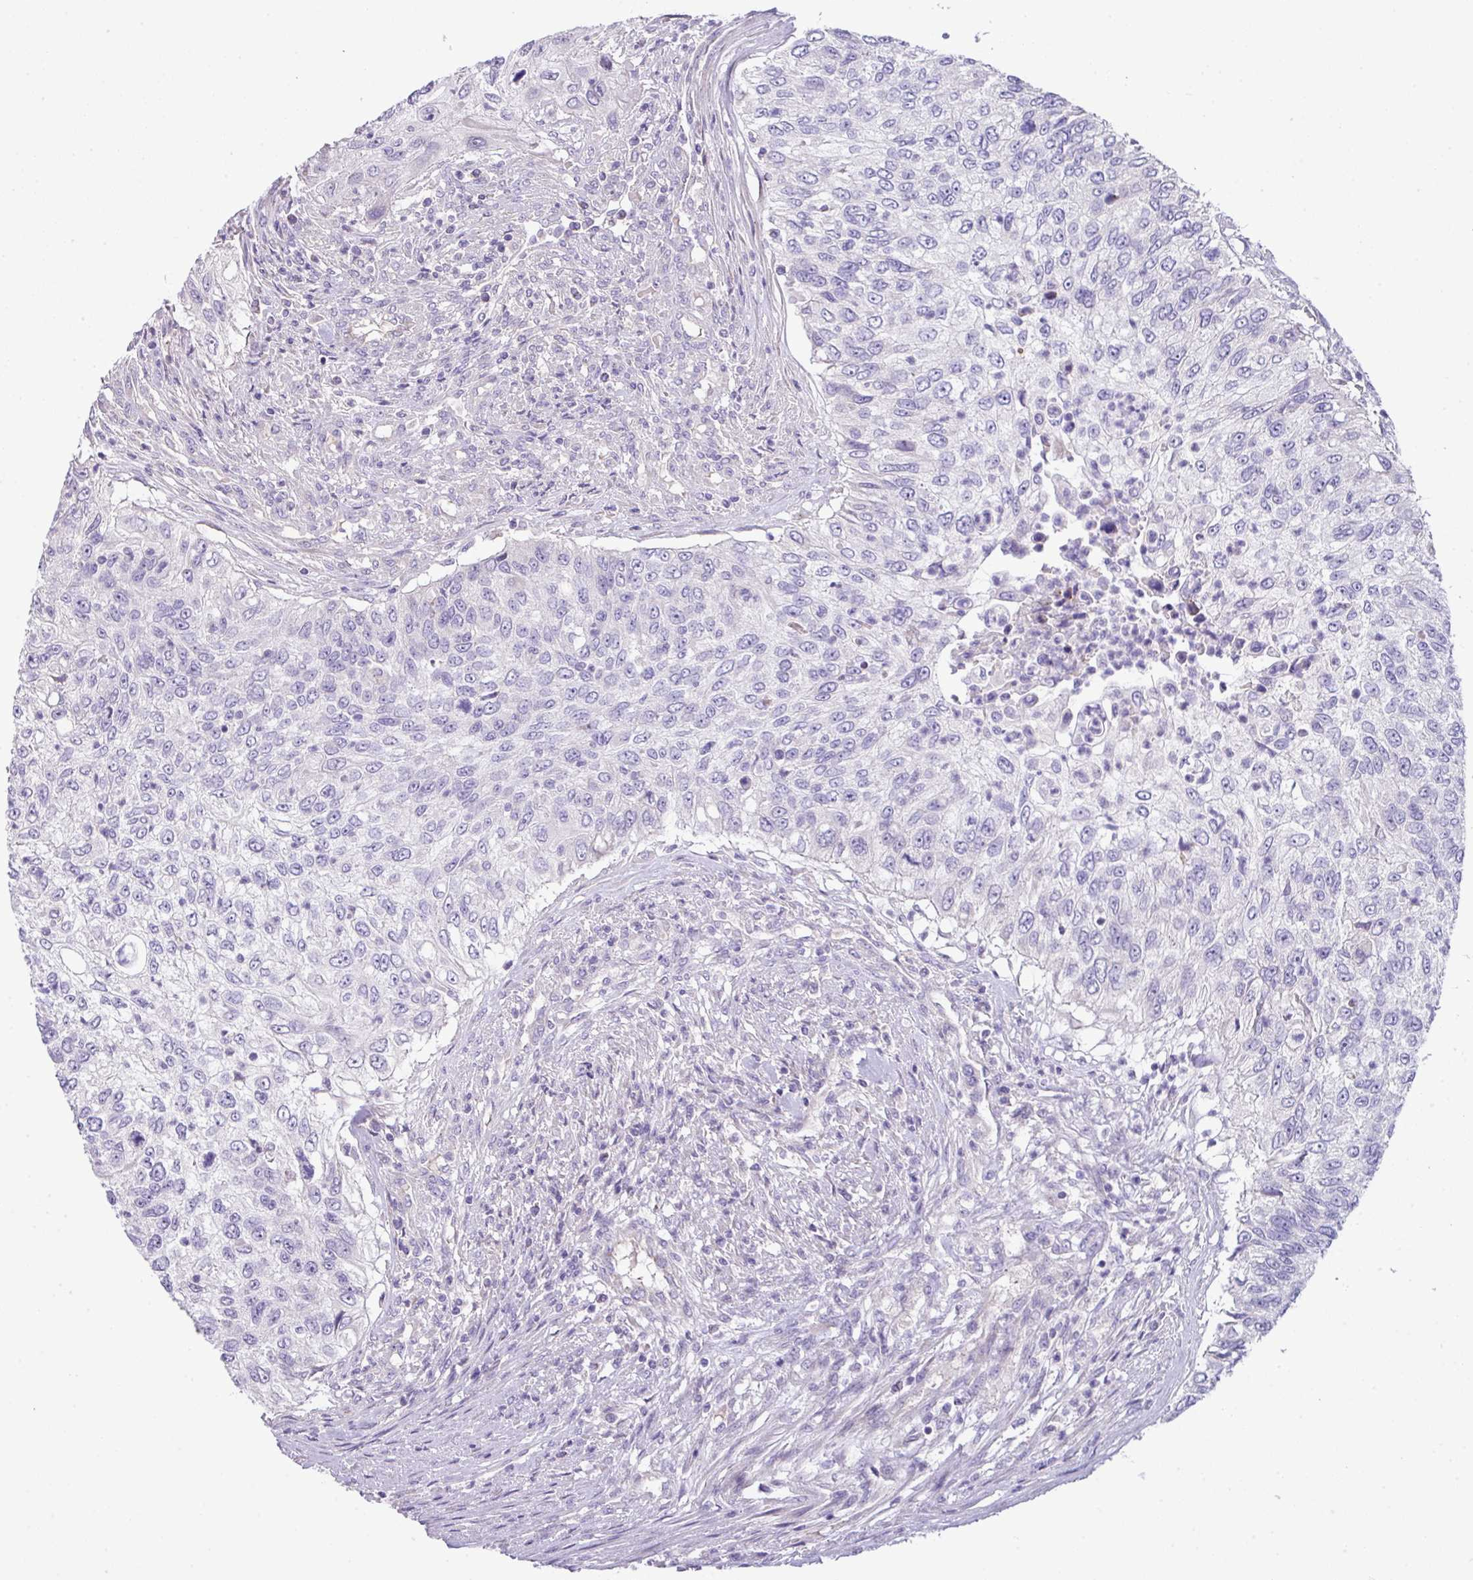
{"staining": {"intensity": "negative", "quantity": "none", "location": "none"}, "tissue": "urothelial cancer", "cell_type": "Tumor cells", "image_type": "cancer", "snomed": [{"axis": "morphology", "description": "Urothelial carcinoma, High grade"}, {"axis": "topography", "description": "Urinary bladder"}], "caption": "The photomicrograph demonstrates no staining of tumor cells in urothelial cancer. Nuclei are stained in blue.", "gene": "PIK3R5", "patient": {"sex": "female", "age": 60}}